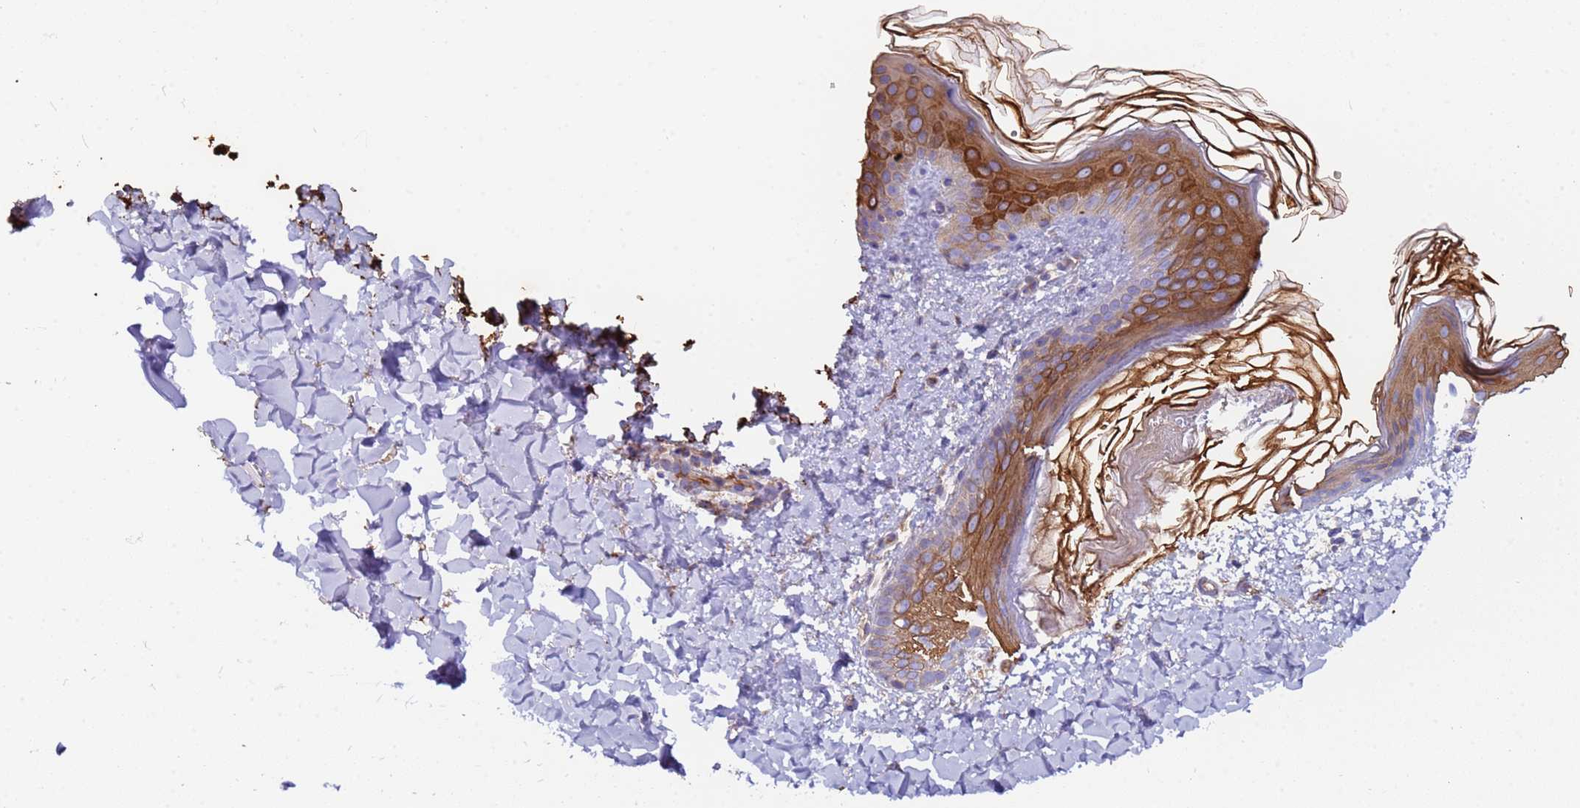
{"staining": {"intensity": "negative", "quantity": "none", "location": "none"}, "tissue": "skin", "cell_type": "Fibroblasts", "image_type": "normal", "snomed": [{"axis": "morphology", "description": "Normal tissue, NOS"}, {"axis": "topography", "description": "Skin"}], "caption": "IHC of normal human skin demonstrates no staining in fibroblasts.", "gene": "ZNF248", "patient": {"sex": "female", "age": 58}}